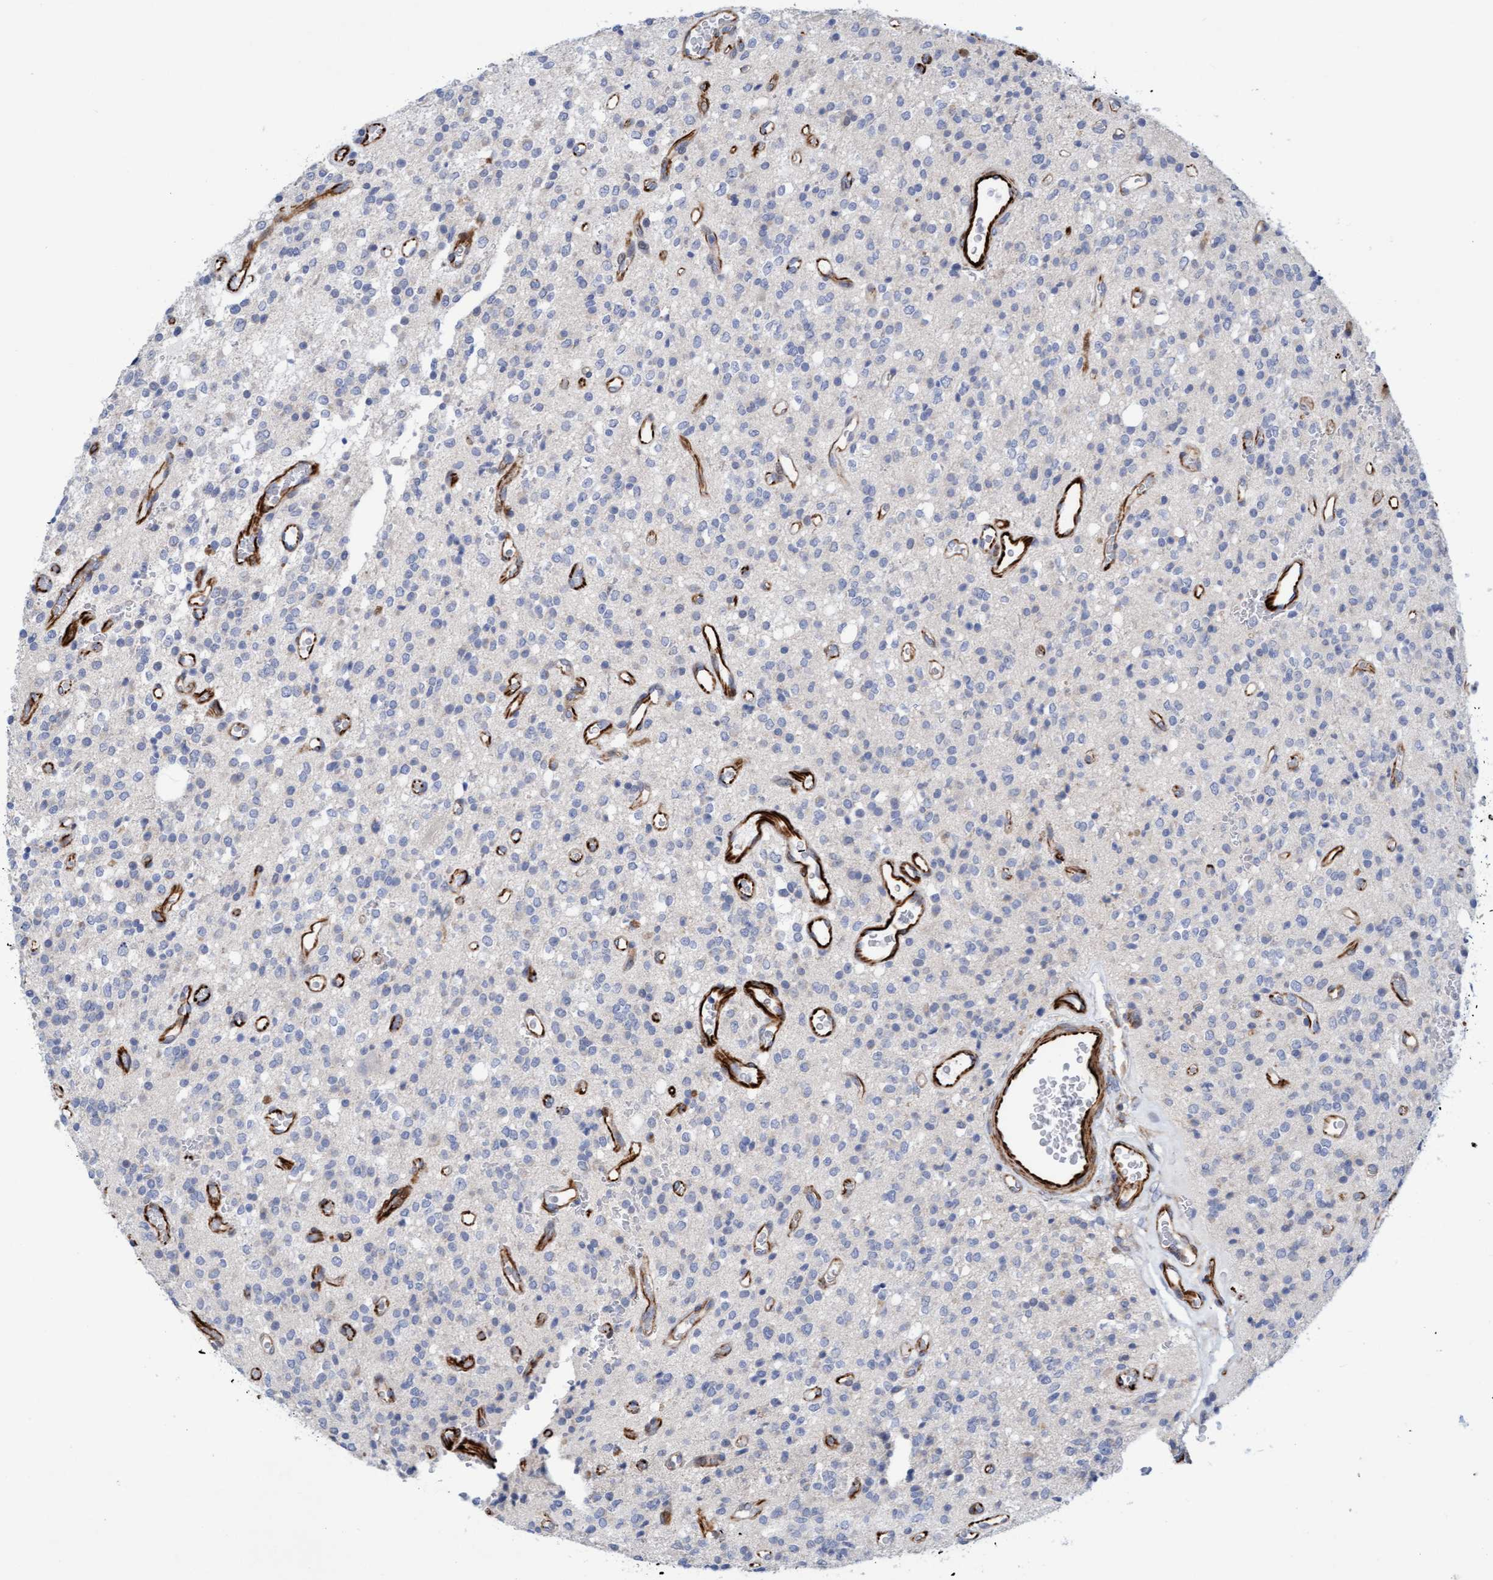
{"staining": {"intensity": "negative", "quantity": "none", "location": "none"}, "tissue": "glioma", "cell_type": "Tumor cells", "image_type": "cancer", "snomed": [{"axis": "morphology", "description": "Glioma, malignant, High grade"}, {"axis": "topography", "description": "Brain"}], "caption": "Immunohistochemistry (IHC) of human malignant high-grade glioma exhibits no positivity in tumor cells.", "gene": "POLG2", "patient": {"sex": "male", "age": 34}}